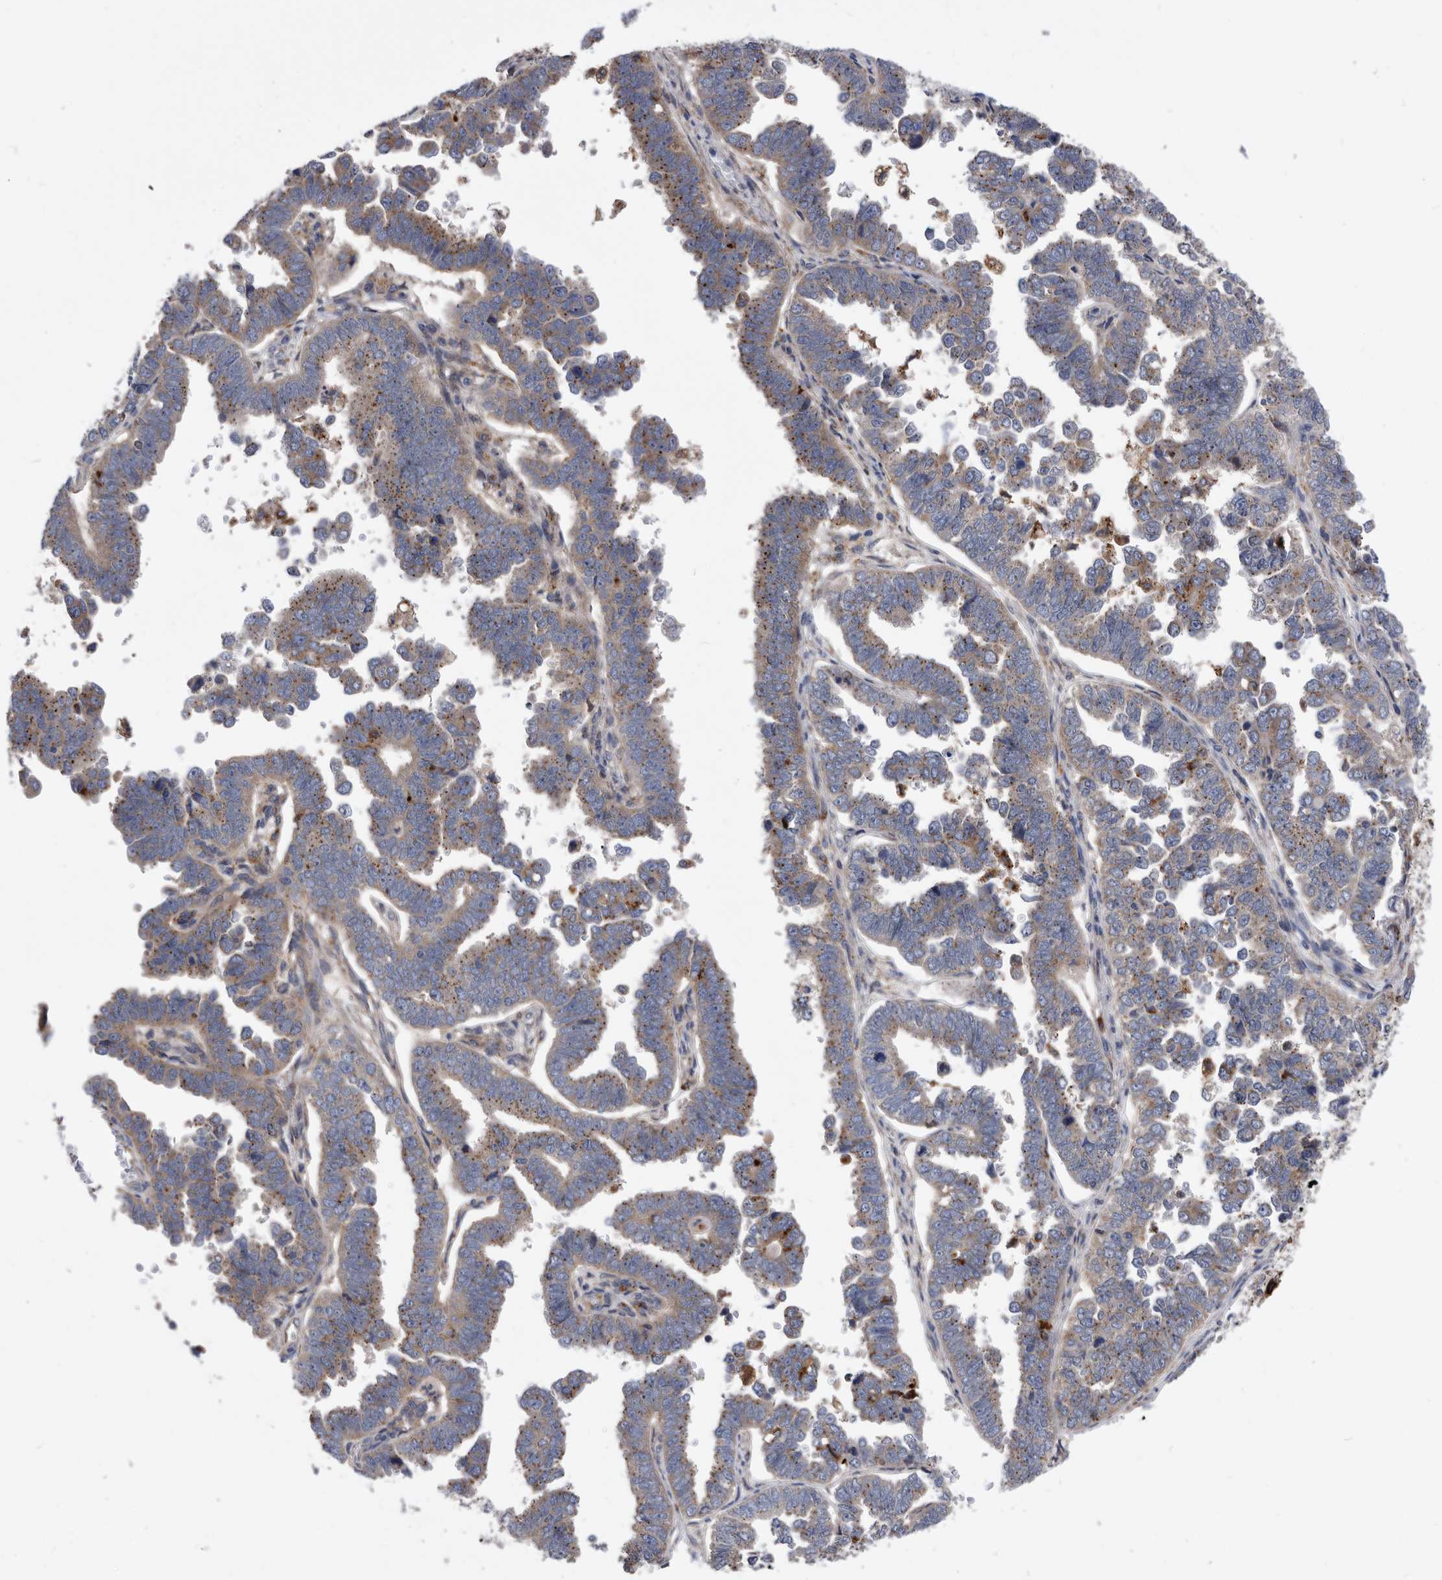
{"staining": {"intensity": "moderate", "quantity": "25%-75%", "location": "cytoplasmic/membranous"}, "tissue": "endometrial cancer", "cell_type": "Tumor cells", "image_type": "cancer", "snomed": [{"axis": "morphology", "description": "Adenocarcinoma, NOS"}, {"axis": "topography", "description": "Endometrium"}], "caption": "The immunohistochemical stain highlights moderate cytoplasmic/membranous expression in tumor cells of endometrial cancer (adenocarcinoma) tissue. (Stains: DAB (3,3'-diaminobenzidine) in brown, nuclei in blue, Microscopy: brightfield microscopy at high magnification).", "gene": "BAIAP3", "patient": {"sex": "female", "age": 75}}